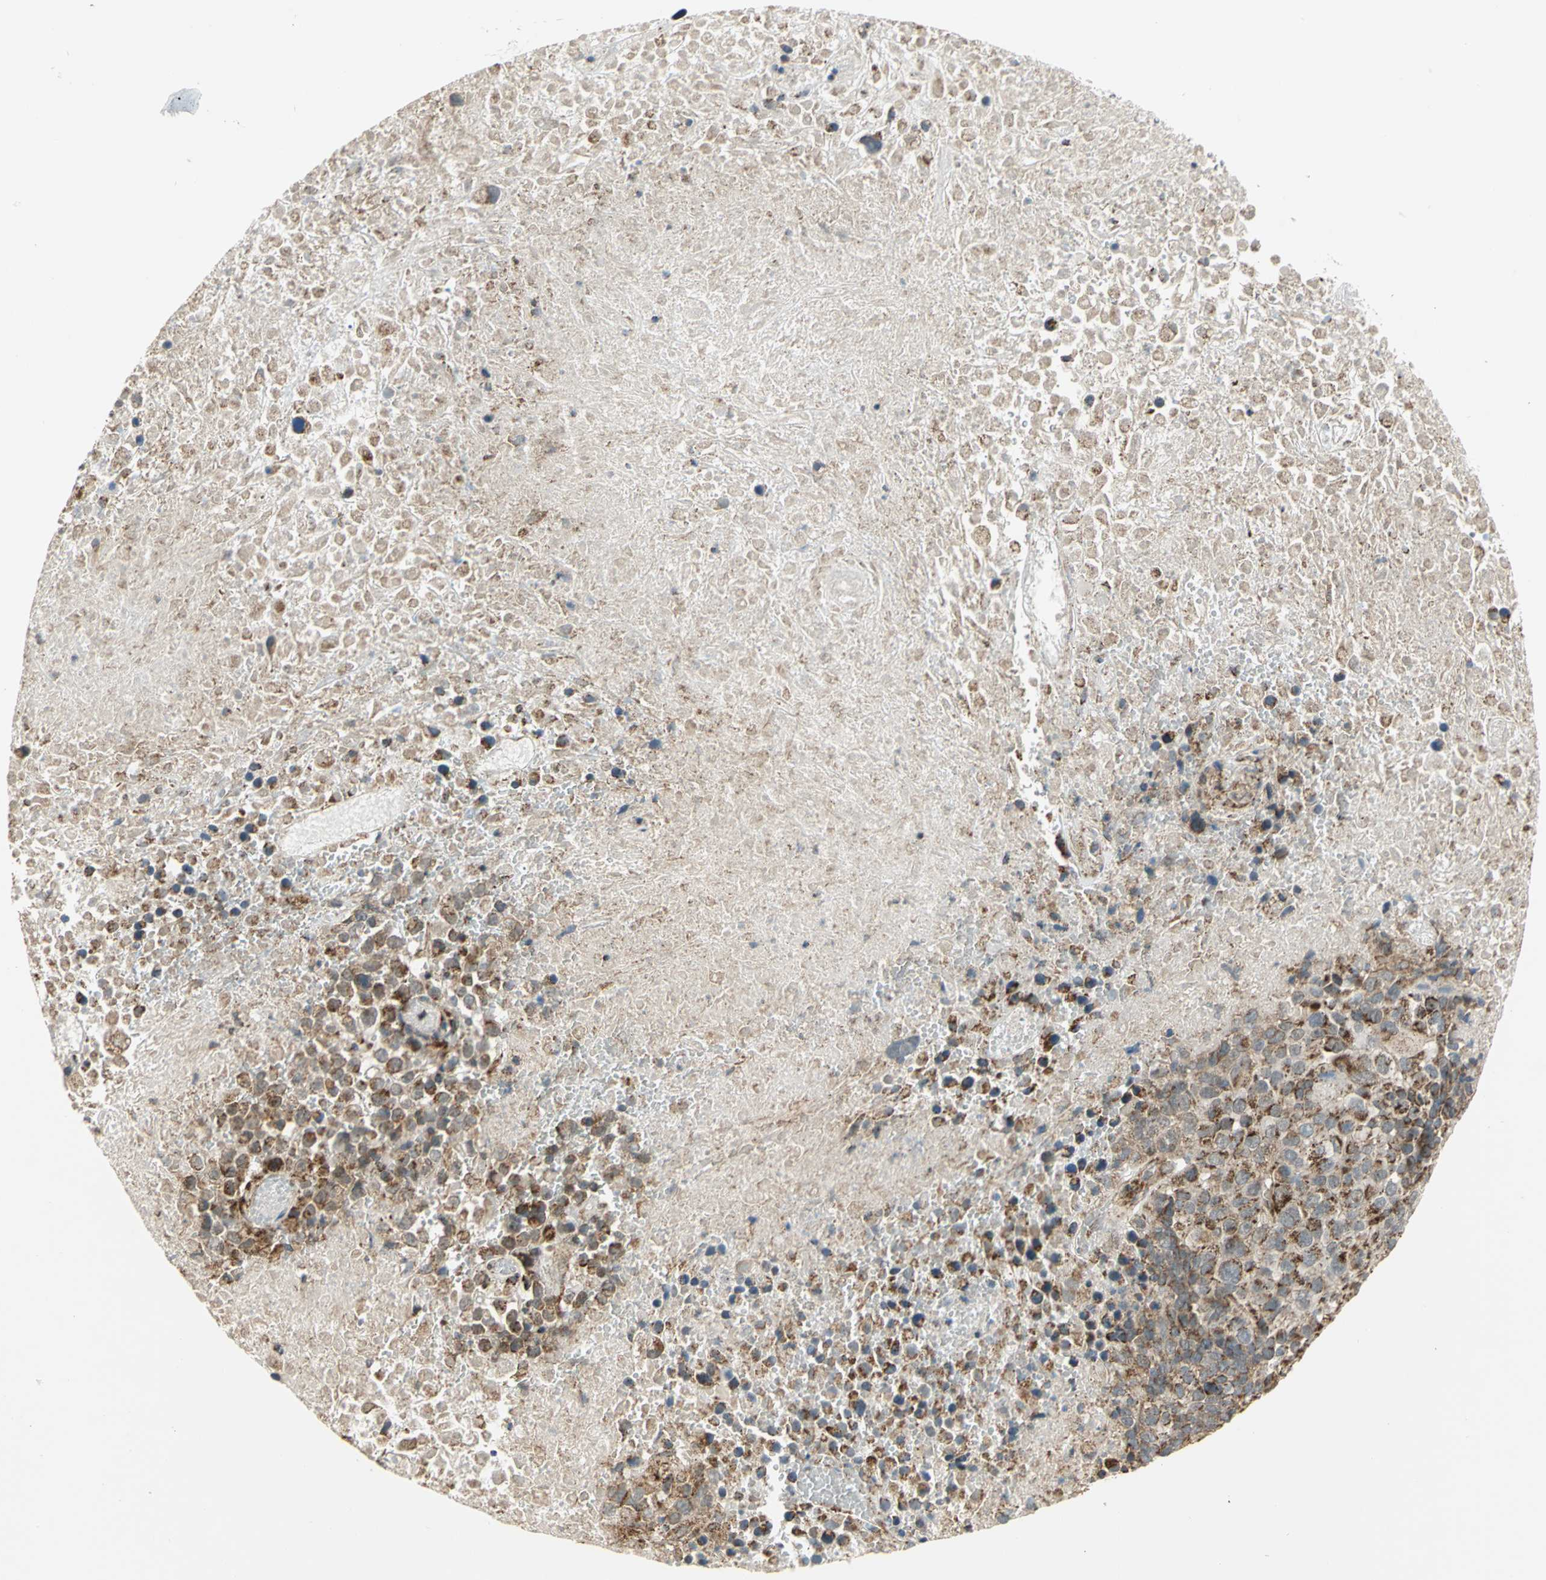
{"staining": {"intensity": "moderate", "quantity": ">75%", "location": "cytoplasmic/membranous"}, "tissue": "melanoma", "cell_type": "Tumor cells", "image_type": "cancer", "snomed": [{"axis": "morphology", "description": "Malignant melanoma, Metastatic site"}, {"axis": "topography", "description": "Cerebral cortex"}], "caption": "DAB (3,3'-diaminobenzidine) immunohistochemical staining of human malignant melanoma (metastatic site) exhibits moderate cytoplasmic/membranous protein expression in about >75% of tumor cells.", "gene": "MRPS22", "patient": {"sex": "female", "age": 52}}